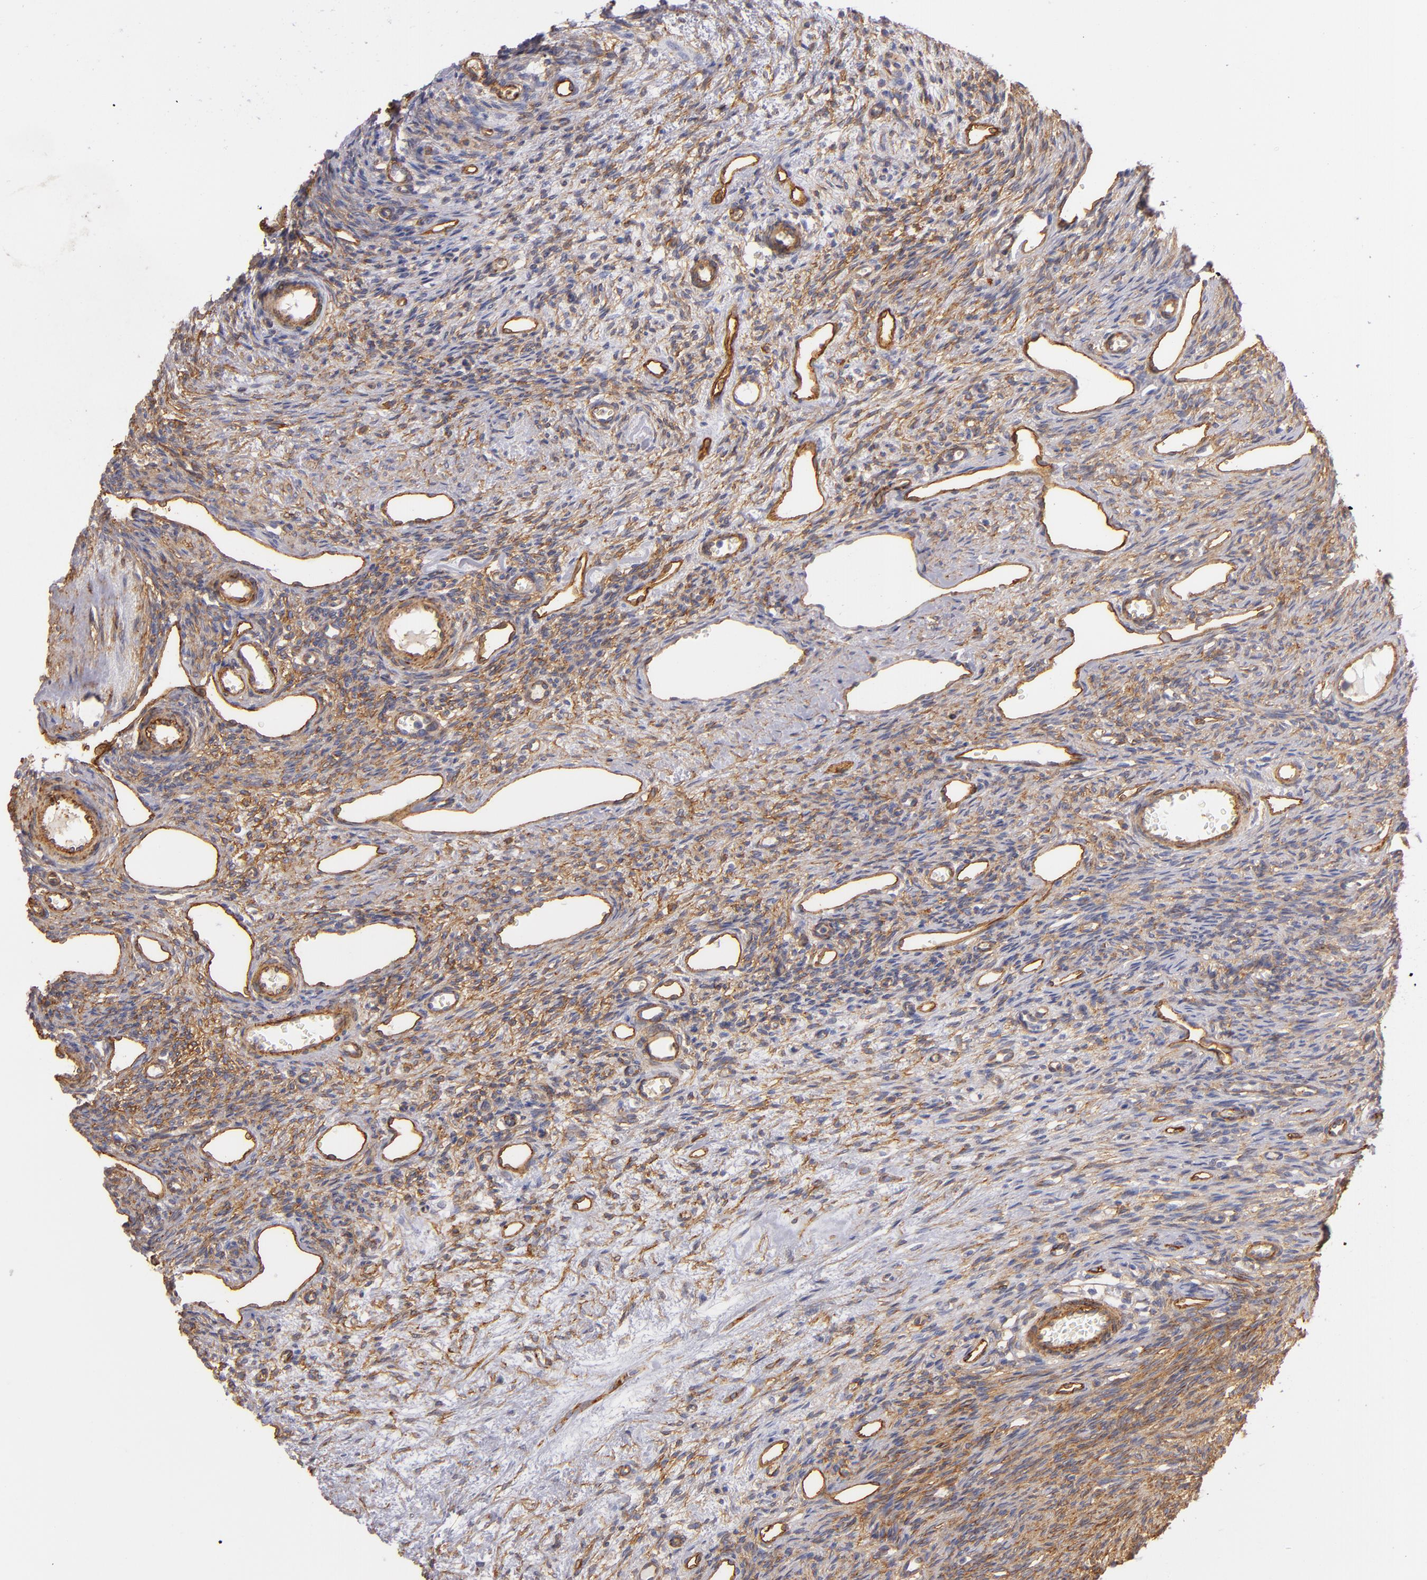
{"staining": {"intensity": "moderate", "quantity": ">75%", "location": "cytoplasmic/membranous"}, "tissue": "ovary", "cell_type": "Follicle cells", "image_type": "normal", "snomed": [{"axis": "morphology", "description": "Normal tissue, NOS"}, {"axis": "topography", "description": "Ovary"}], "caption": "Ovary stained with DAB immunohistochemistry (IHC) reveals medium levels of moderate cytoplasmic/membranous expression in about >75% of follicle cells.", "gene": "CD151", "patient": {"sex": "female", "age": 33}}